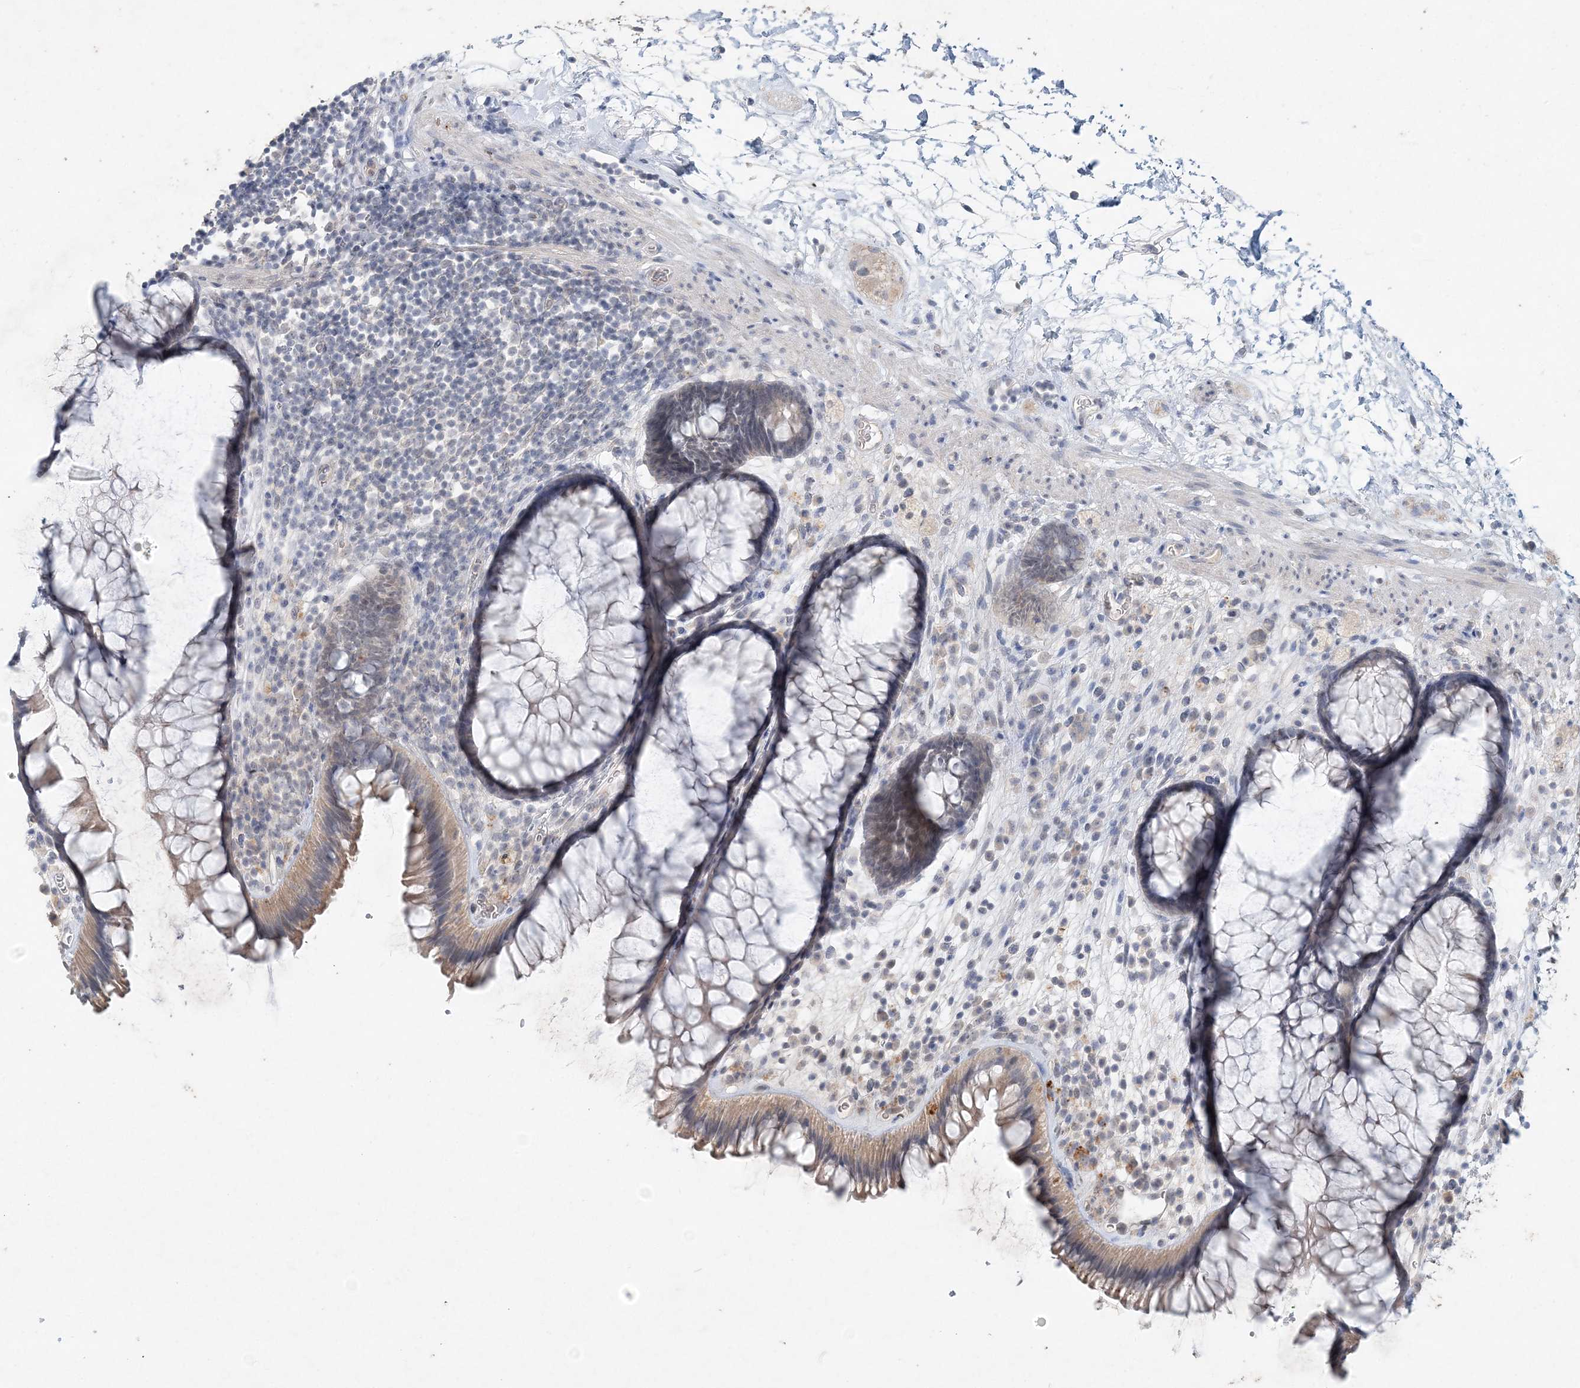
{"staining": {"intensity": "moderate", "quantity": "<25%", "location": "cytoplasmic/membranous"}, "tissue": "rectum", "cell_type": "Glandular cells", "image_type": "normal", "snomed": [{"axis": "morphology", "description": "Normal tissue, NOS"}, {"axis": "topography", "description": "Rectum"}], "caption": "Glandular cells display low levels of moderate cytoplasmic/membranous expression in about <25% of cells in benign human rectum.", "gene": "DNAH5", "patient": {"sex": "male", "age": 51}}